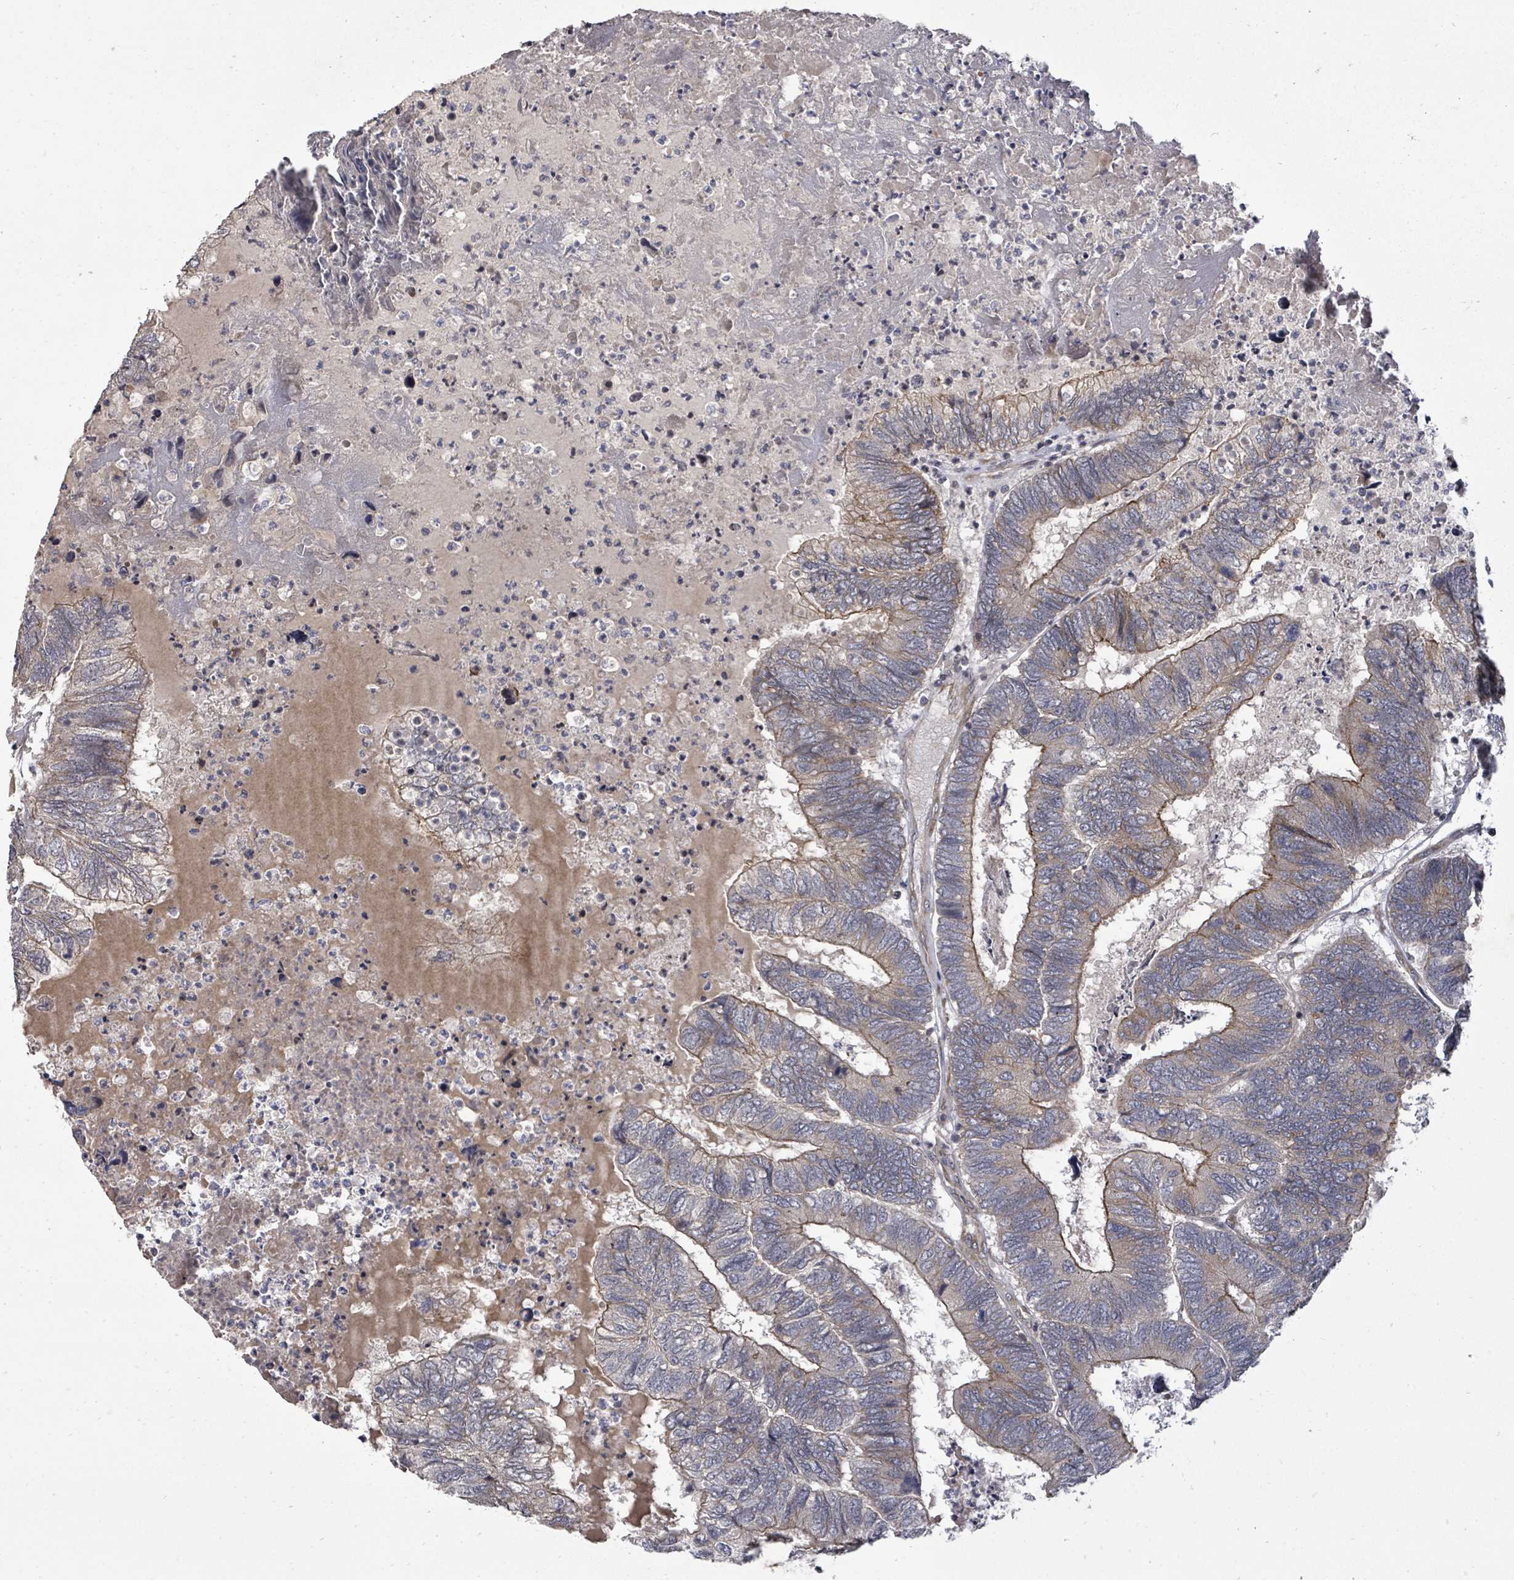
{"staining": {"intensity": "weak", "quantity": "25%-75%", "location": "cytoplasmic/membranous"}, "tissue": "colorectal cancer", "cell_type": "Tumor cells", "image_type": "cancer", "snomed": [{"axis": "morphology", "description": "Adenocarcinoma, NOS"}, {"axis": "topography", "description": "Colon"}], "caption": "IHC of human colorectal cancer (adenocarcinoma) shows low levels of weak cytoplasmic/membranous staining in about 25%-75% of tumor cells. (Stains: DAB in brown, nuclei in blue, Microscopy: brightfield microscopy at high magnification).", "gene": "KRTAP27-1", "patient": {"sex": "female", "age": 67}}